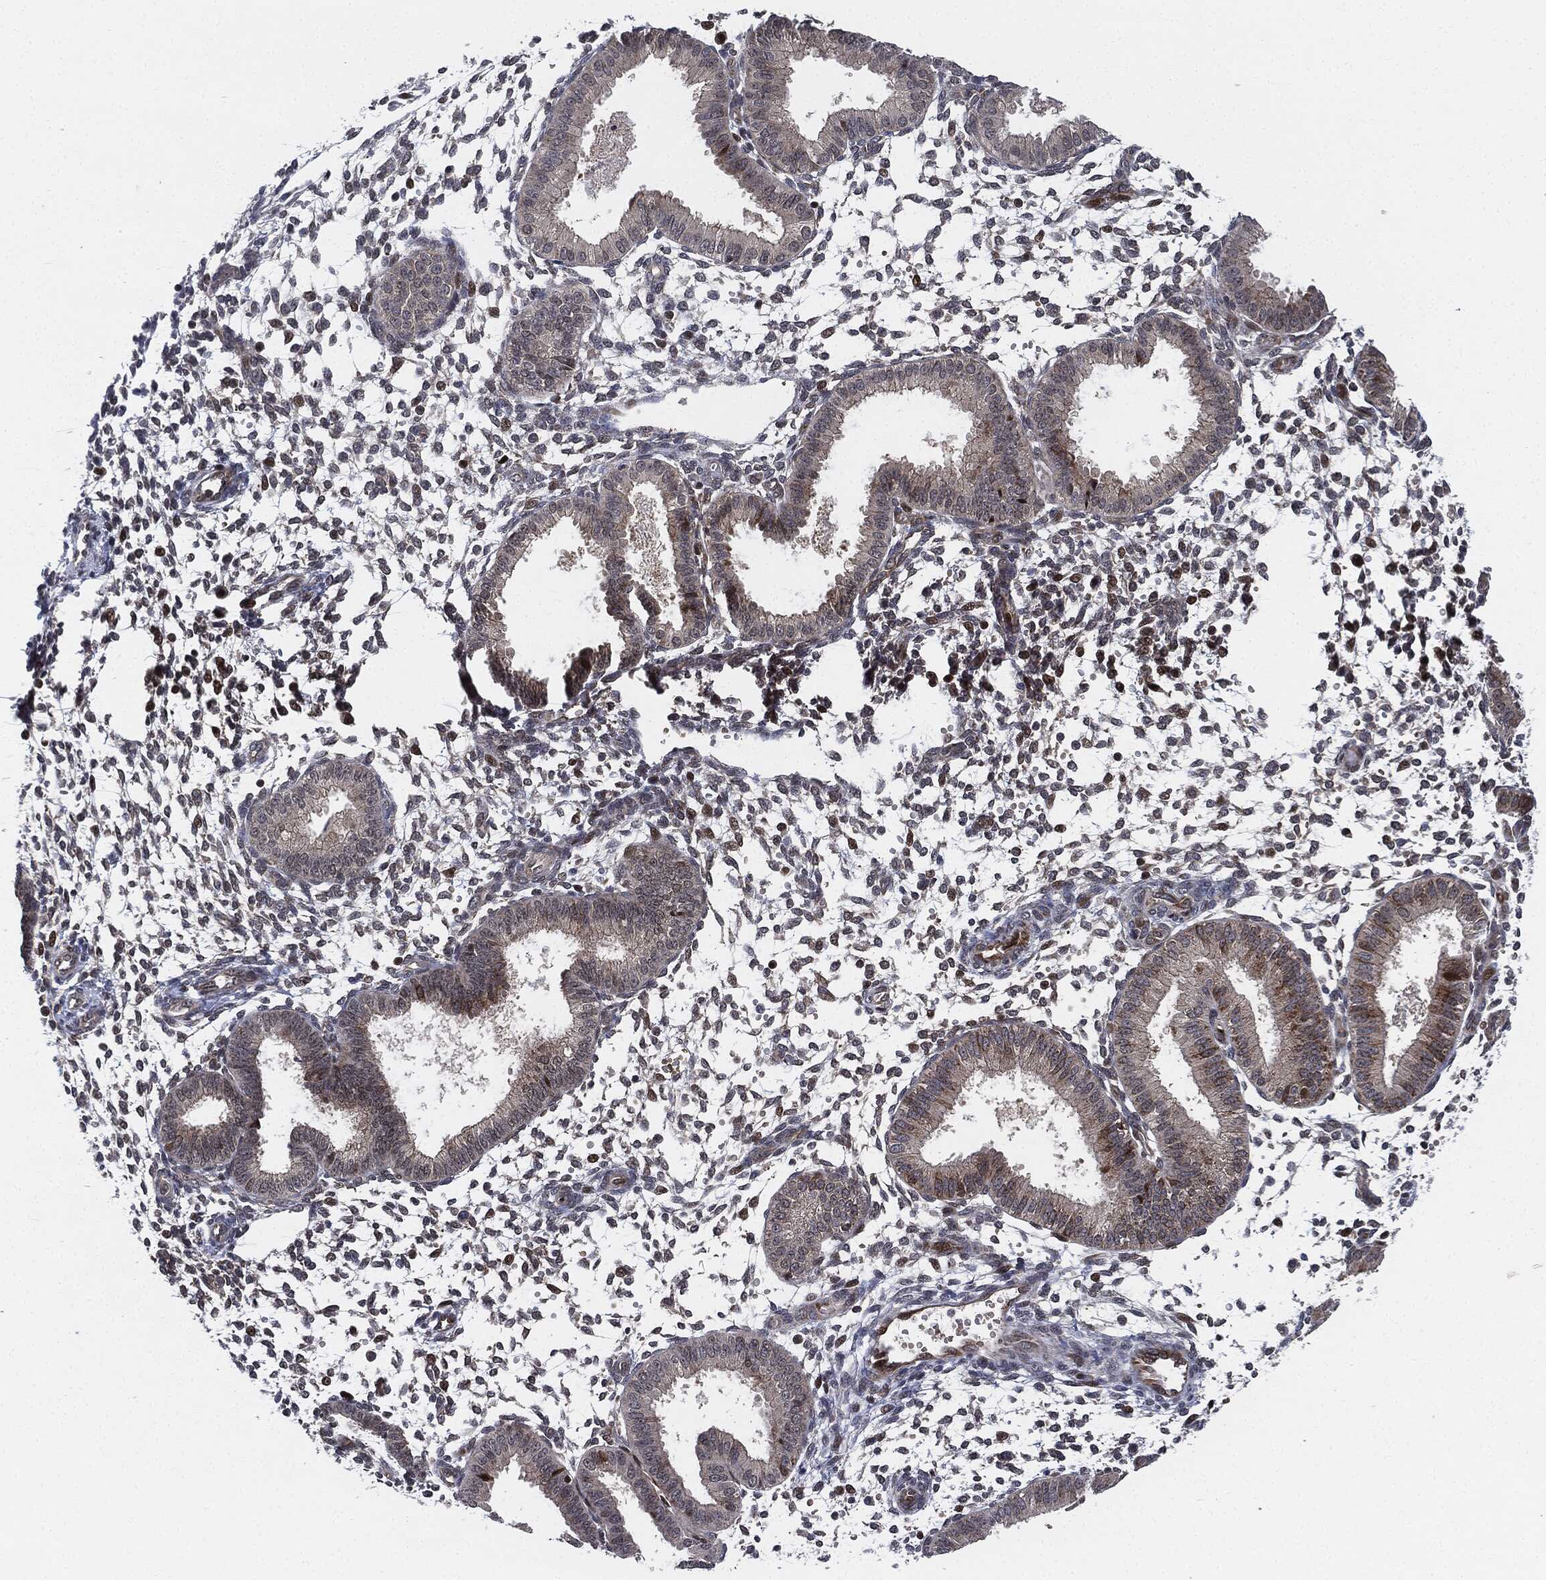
{"staining": {"intensity": "moderate", "quantity": "25%-75%", "location": "cytoplasmic/membranous,nuclear"}, "tissue": "endometrium", "cell_type": "Cells in endometrial stroma", "image_type": "normal", "snomed": [{"axis": "morphology", "description": "Normal tissue, NOS"}, {"axis": "topography", "description": "Endometrium"}], "caption": "Benign endometrium demonstrates moderate cytoplasmic/membranous,nuclear expression in about 25%-75% of cells in endometrial stroma The staining is performed using DAB brown chromogen to label protein expression. The nuclei are counter-stained blue using hematoxylin..", "gene": "RNASEL", "patient": {"sex": "female", "age": 43}}